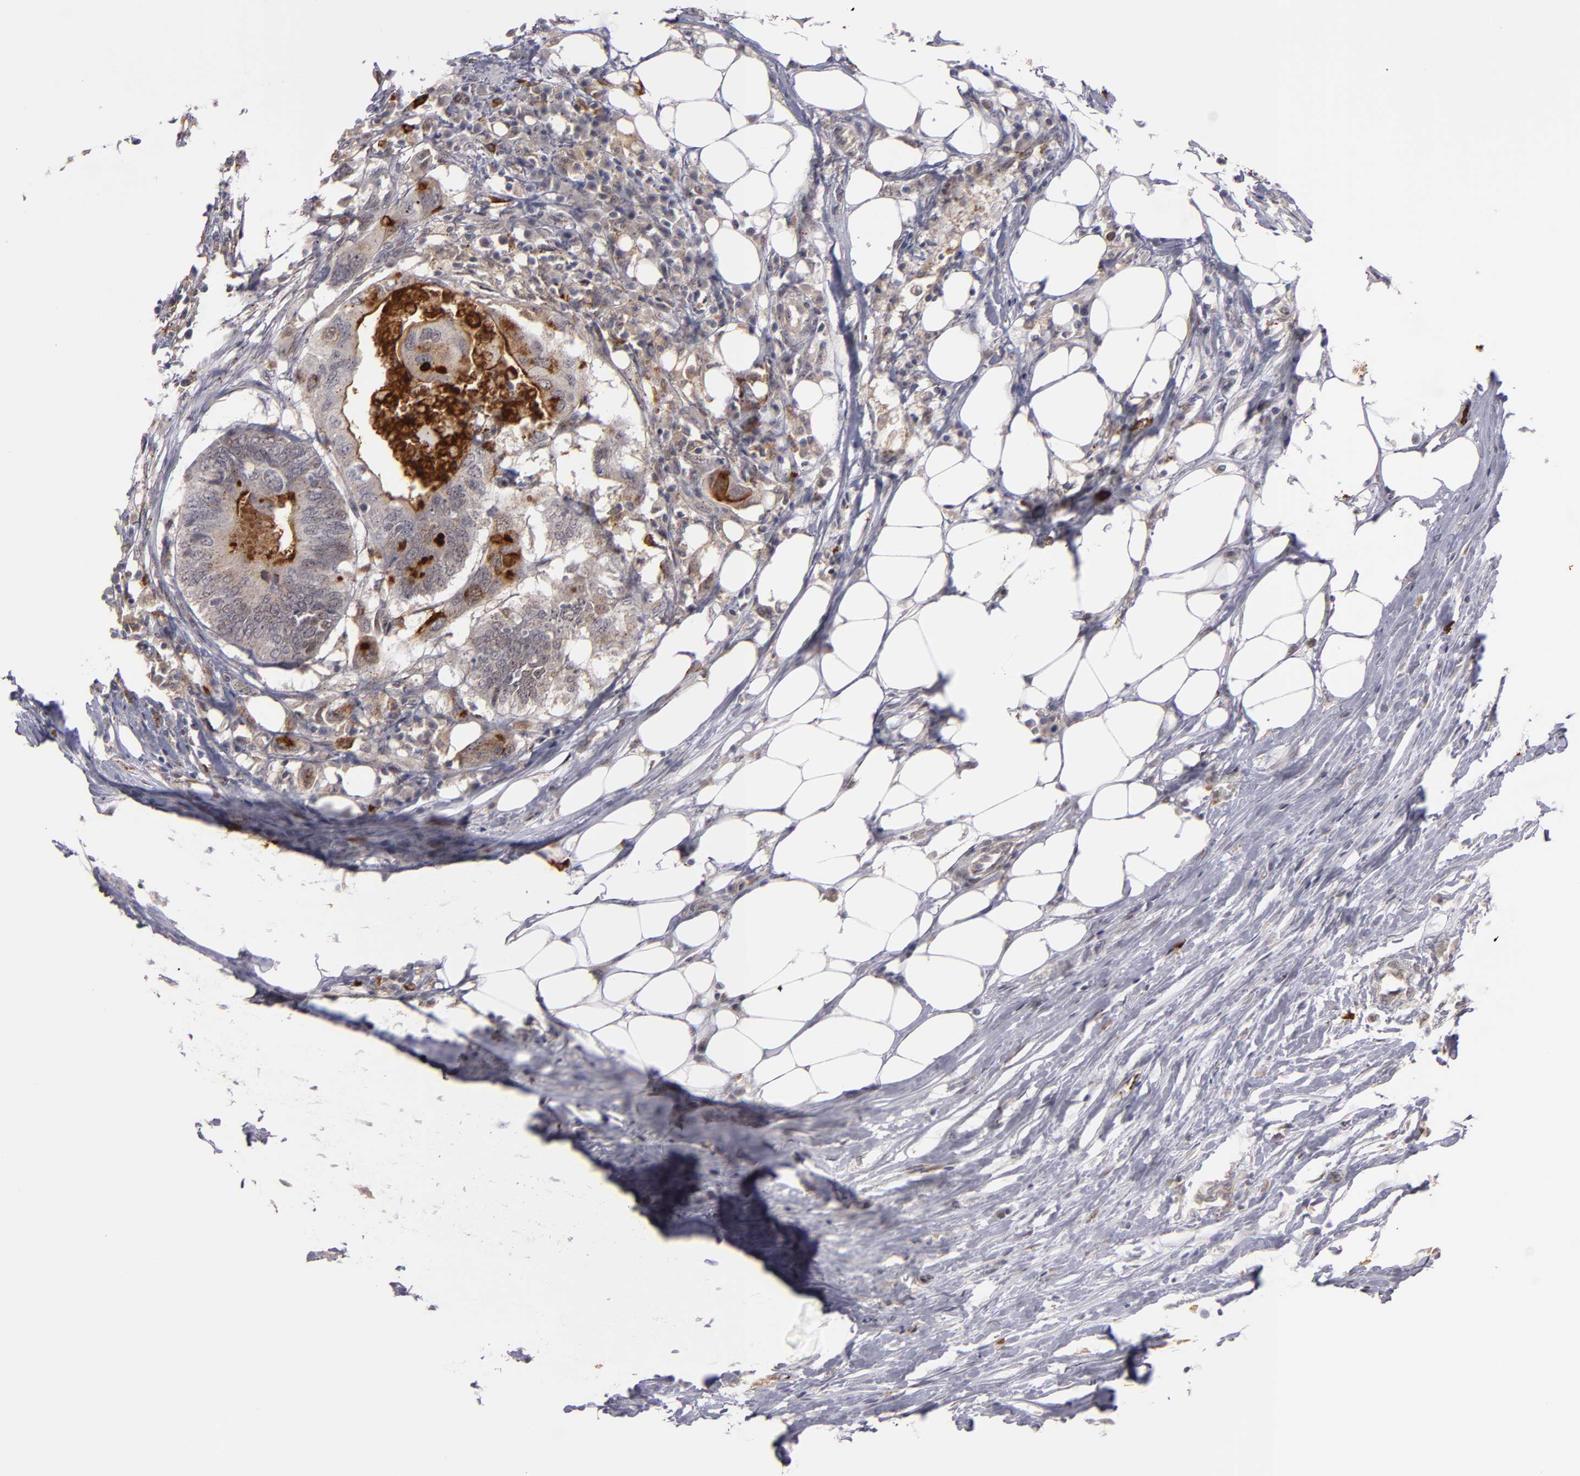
{"staining": {"intensity": "moderate", "quantity": ">75%", "location": "cytoplasmic/membranous"}, "tissue": "colorectal cancer", "cell_type": "Tumor cells", "image_type": "cancer", "snomed": [{"axis": "morphology", "description": "Adenocarcinoma, NOS"}, {"axis": "topography", "description": "Colon"}], "caption": "This is a photomicrograph of immunohistochemistry staining of colorectal adenocarcinoma, which shows moderate positivity in the cytoplasmic/membranous of tumor cells.", "gene": "STX3", "patient": {"sex": "male", "age": 71}}